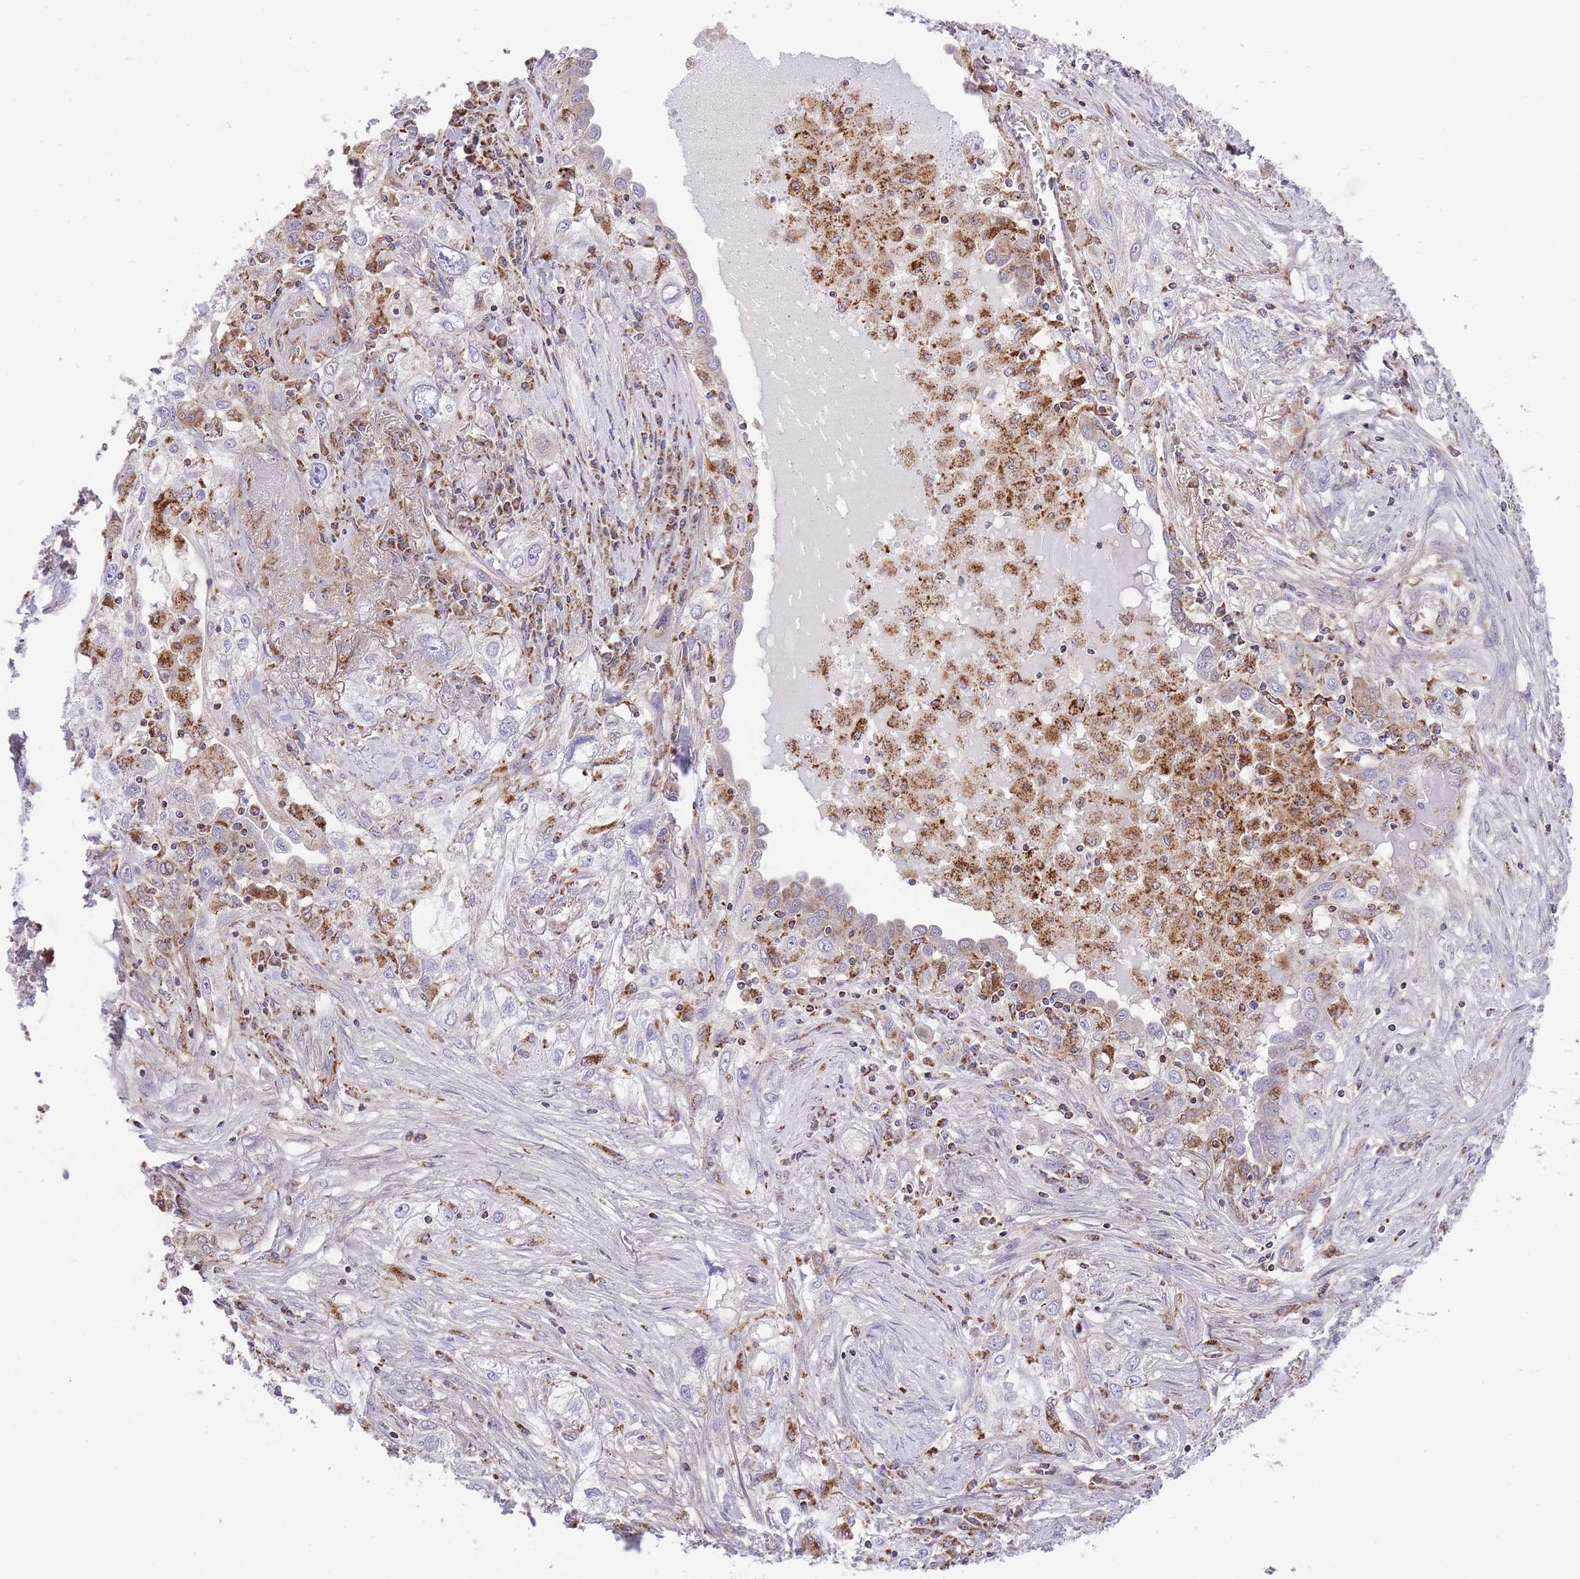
{"staining": {"intensity": "moderate", "quantity": "<25%", "location": "cytoplasmic/membranous"}, "tissue": "lung cancer", "cell_type": "Tumor cells", "image_type": "cancer", "snomed": [{"axis": "morphology", "description": "Squamous cell carcinoma, NOS"}, {"axis": "topography", "description": "Lung"}], "caption": "Protein staining shows moderate cytoplasmic/membranous expression in approximately <25% of tumor cells in lung cancer.", "gene": "ST3GAL3", "patient": {"sex": "female", "age": 69}}